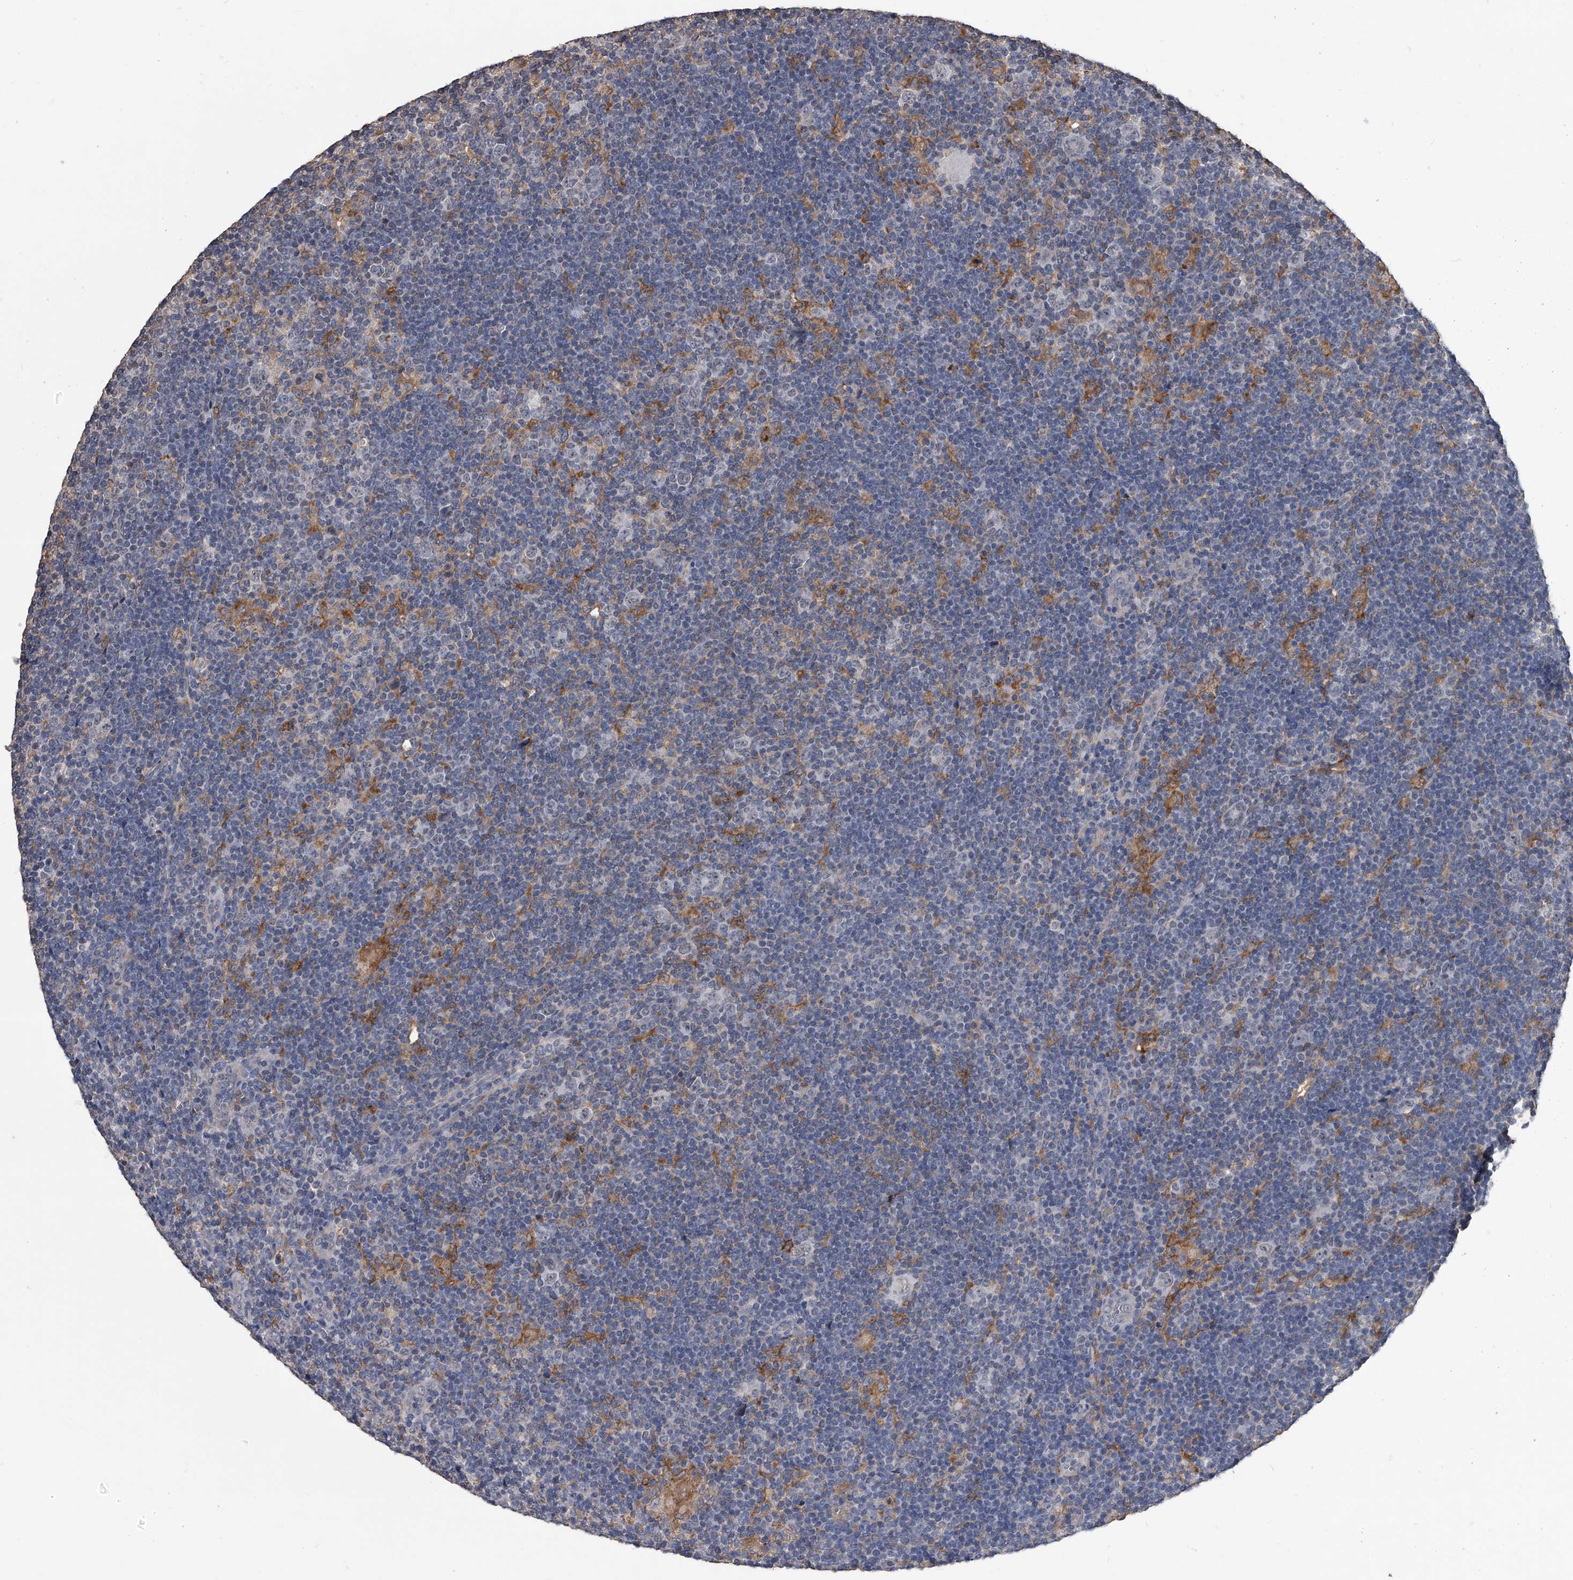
{"staining": {"intensity": "negative", "quantity": "none", "location": "none"}, "tissue": "lymphoma", "cell_type": "Tumor cells", "image_type": "cancer", "snomed": [{"axis": "morphology", "description": "Hodgkin's disease, NOS"}, {"axis": "topography", "description": "Lymph node"}], "caption": "Immunohistochemistry of human lymphoma demonstrates no expression in tumor cells.", "gene": "MAP4K3", "patient": {"sex": "female", "age": 57}}